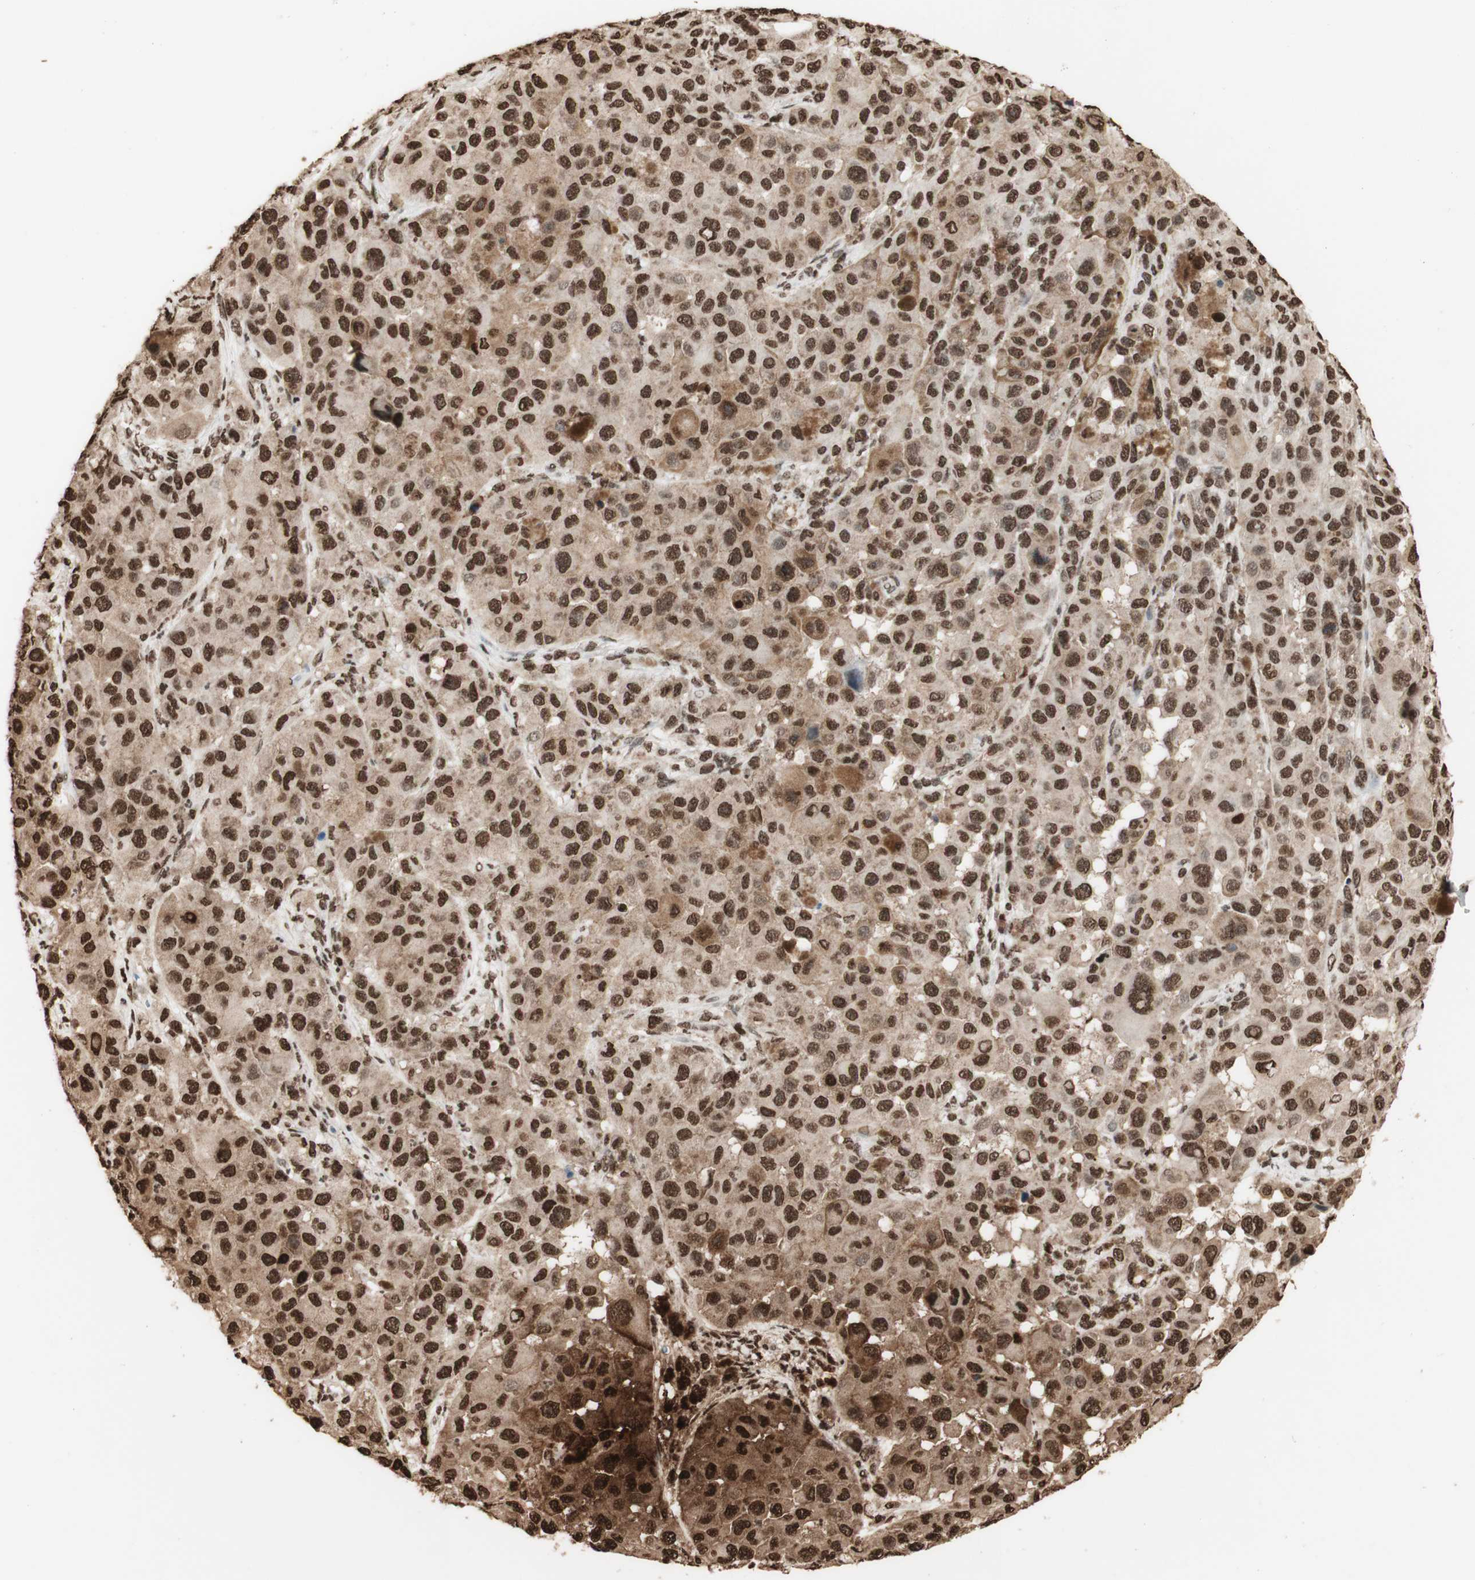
{"staining": {"intensity": "strong", "quantity": ">75%", "location": "nuclear"}, "tissue": "melanoma", "cell_type": "Tumor cells", "image_type": "cancer", "snomed": [{"axis": "morphology", "description": "Malignant melanoma, NOS"}, {"axis": "topography", "description": "Skin"}], "caption": "Immunohistochemistry (DAB (3,3'-diaminobenzidine)) staining of human malignant melanoma reveals strong nuclear protein positivity in about >75% of tumor cells.", "gene": "HNRNPA2B1", "patient": {"sex": "male", "age": 96}}